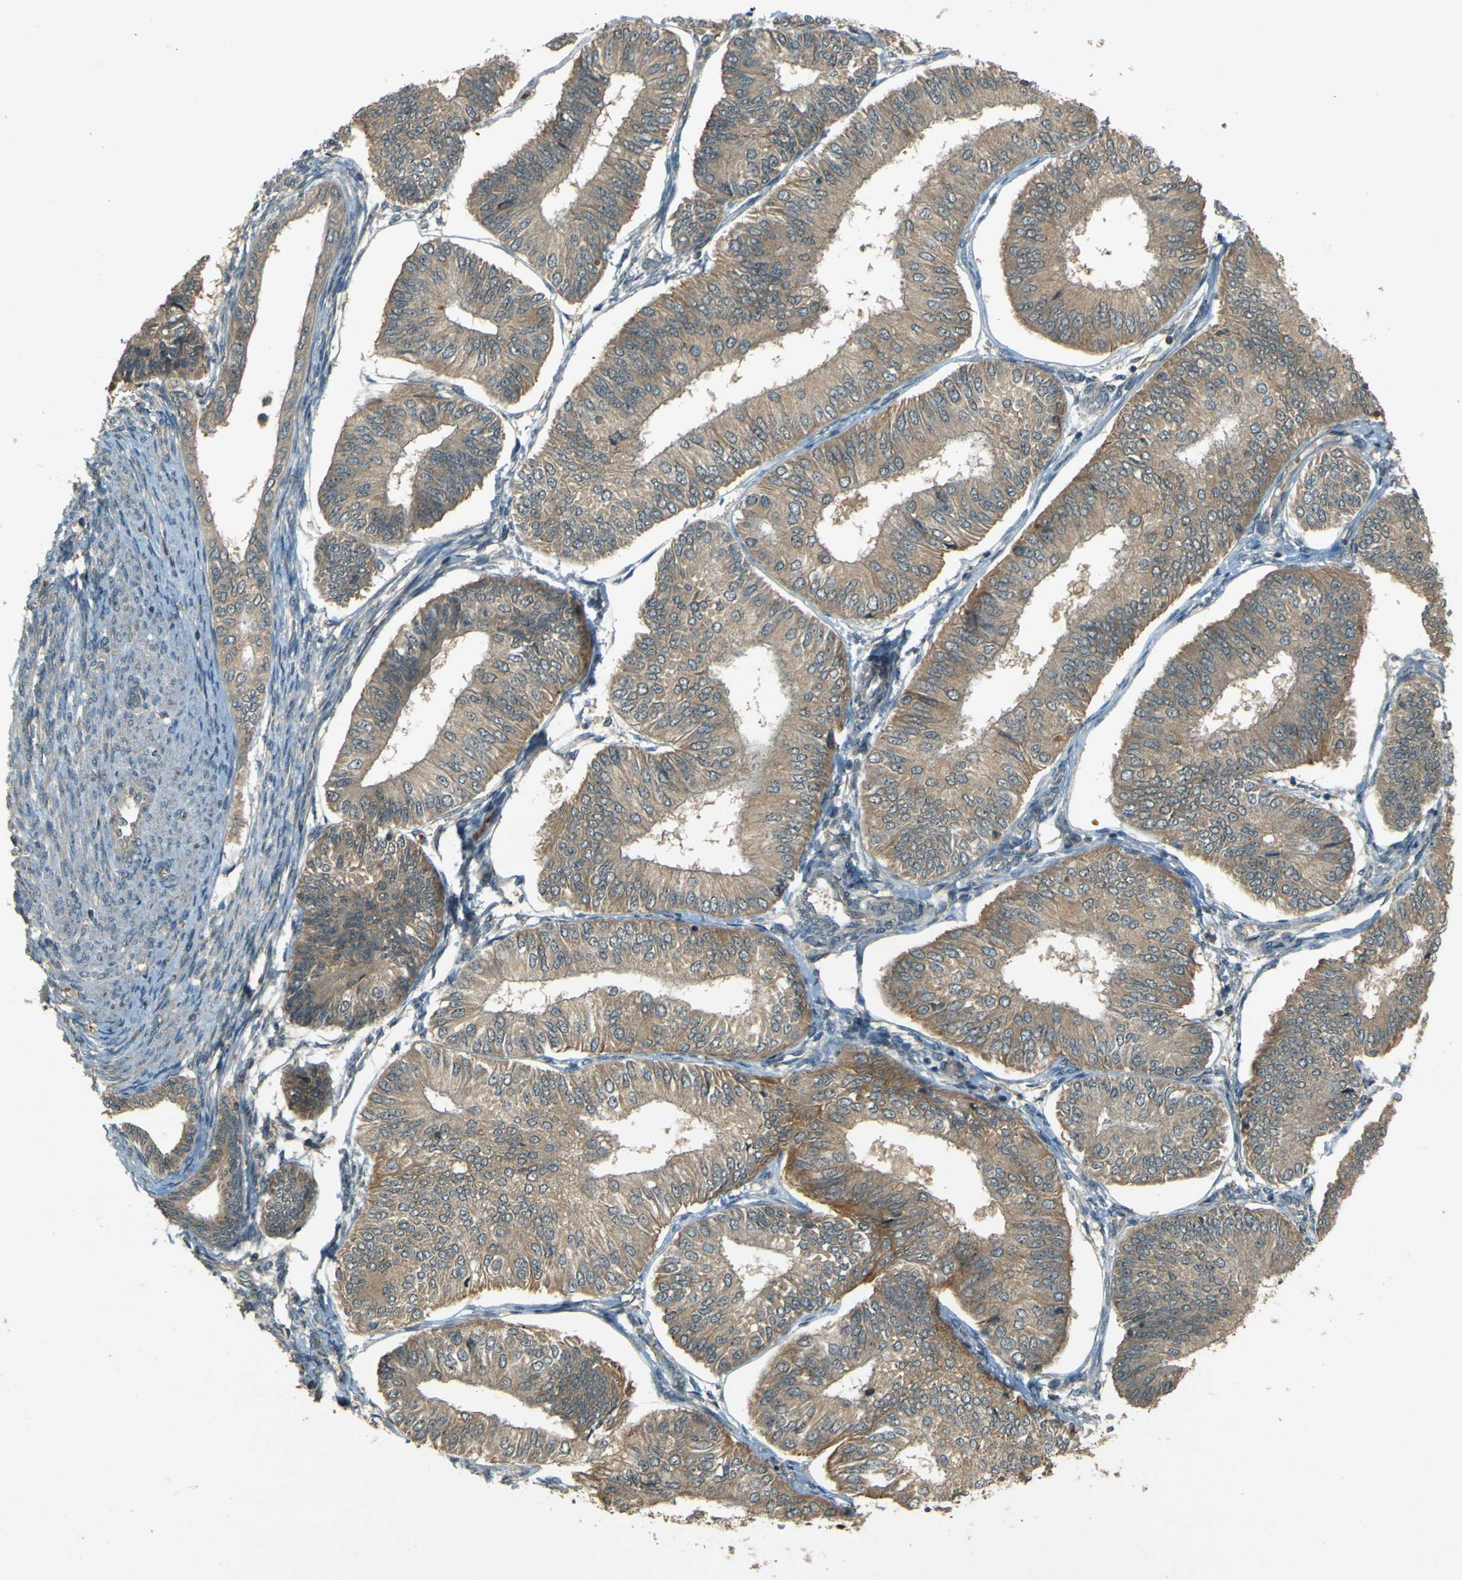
{"staining": {"intensity": "weak", "quantity": ">75%", "location": "cytoplasmic/membranous"}, "tissue": "endometrial cancer", "cell_type": "Tumor cells", "image_type": "cancer", "snomed": [{"axis": "morphology", "description": "Adenocarcinoma, NOS"}, {"axis": "topography", "description": "Endometrium"}], "caption": "A histopathology image showing weak cytoplasmic/membranous staining in approximately >75% of tumor cells in endometrial cancer, as visualized by brown immunohistochemical staining.", "gene": "MPDZ", "patient": {"sex": "female", "age": 58}}